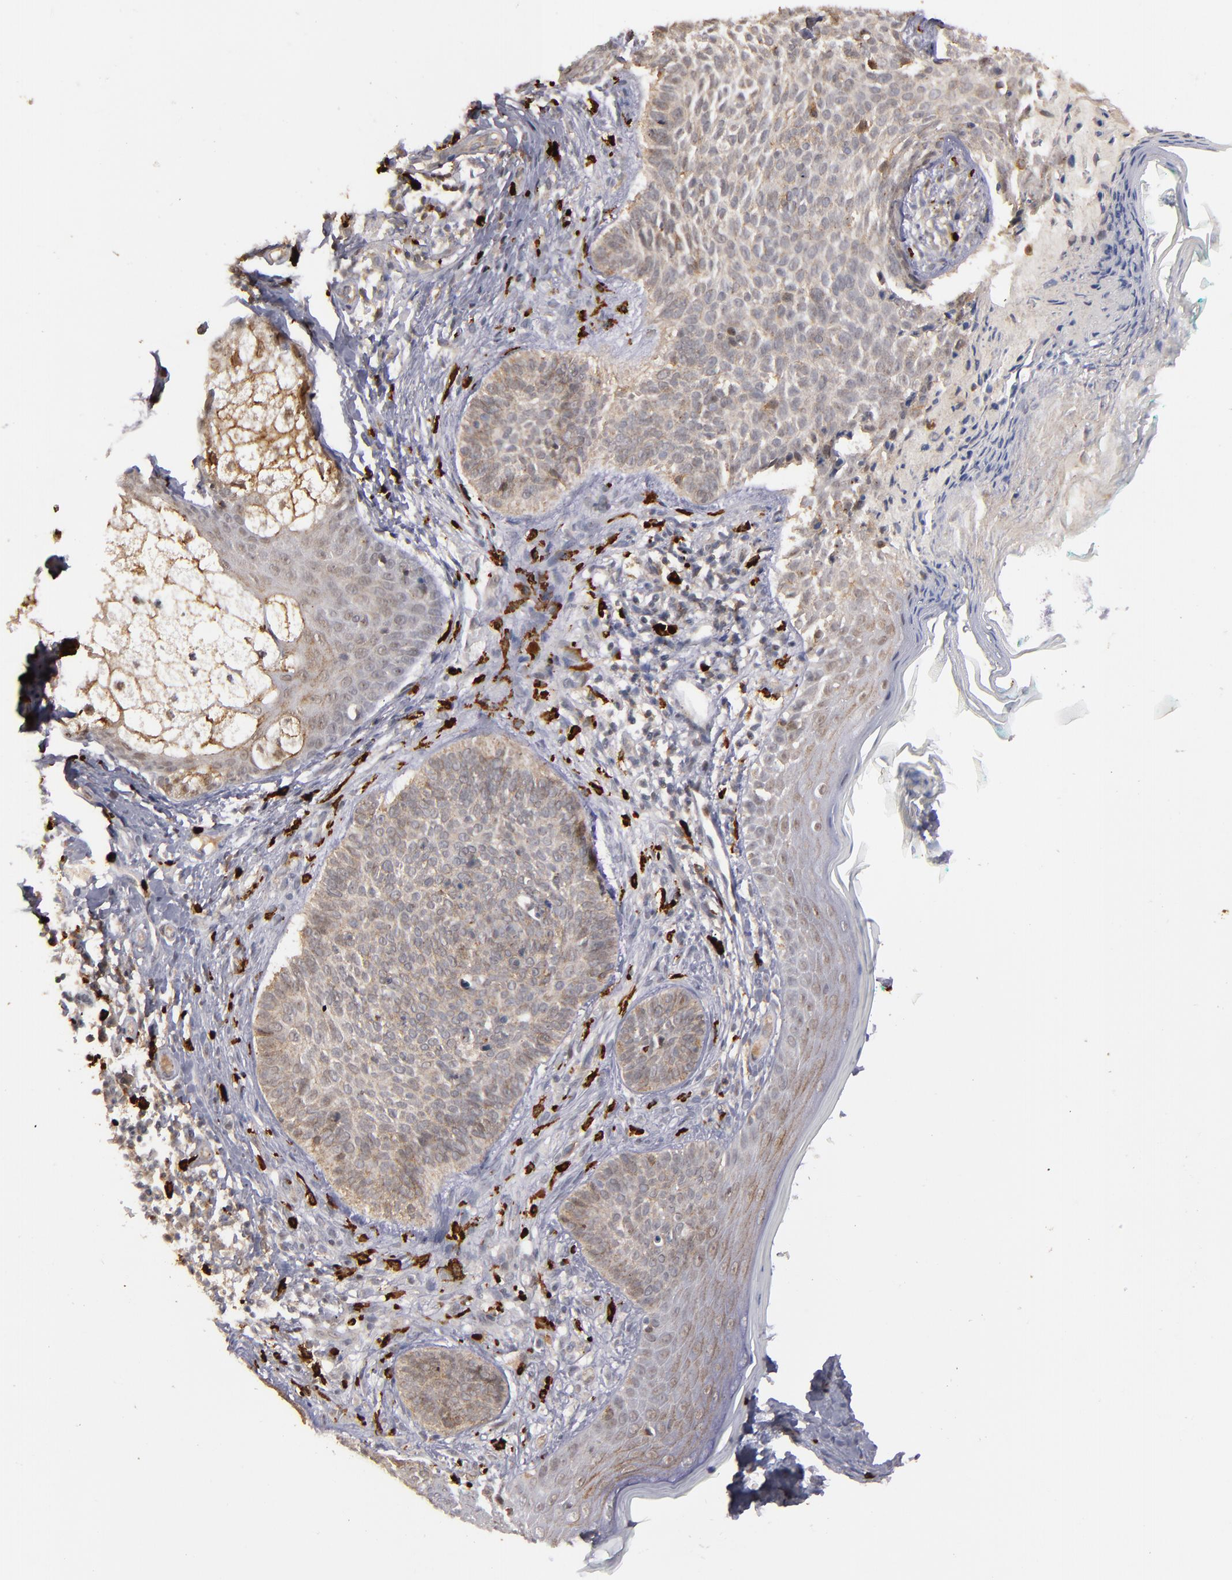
{"staining": {"intensity": "weak", "quantity": ">75%", "location": "cytoplasmic/membranous"}, "tissue": "skin cancer", "cell_type": "Tumor cells", "image_type": "cancer", "snomed": [{"axis": "morphology", "description": "Normal tissue, NOS"}, {"axis": "morphology", "description": "Basal cell carcinoma"}, {"axis": "topography", "description": "Skin"}], "caption": "This micrograph shows immunohistochemistry (IHC) staining of human skin basal cell carcinoma, with low weak cytoplasmic/membranous staining in about >75% of tumor cells.", "gene": "STX3", "patient": {"sex": "male", "age": 76}}